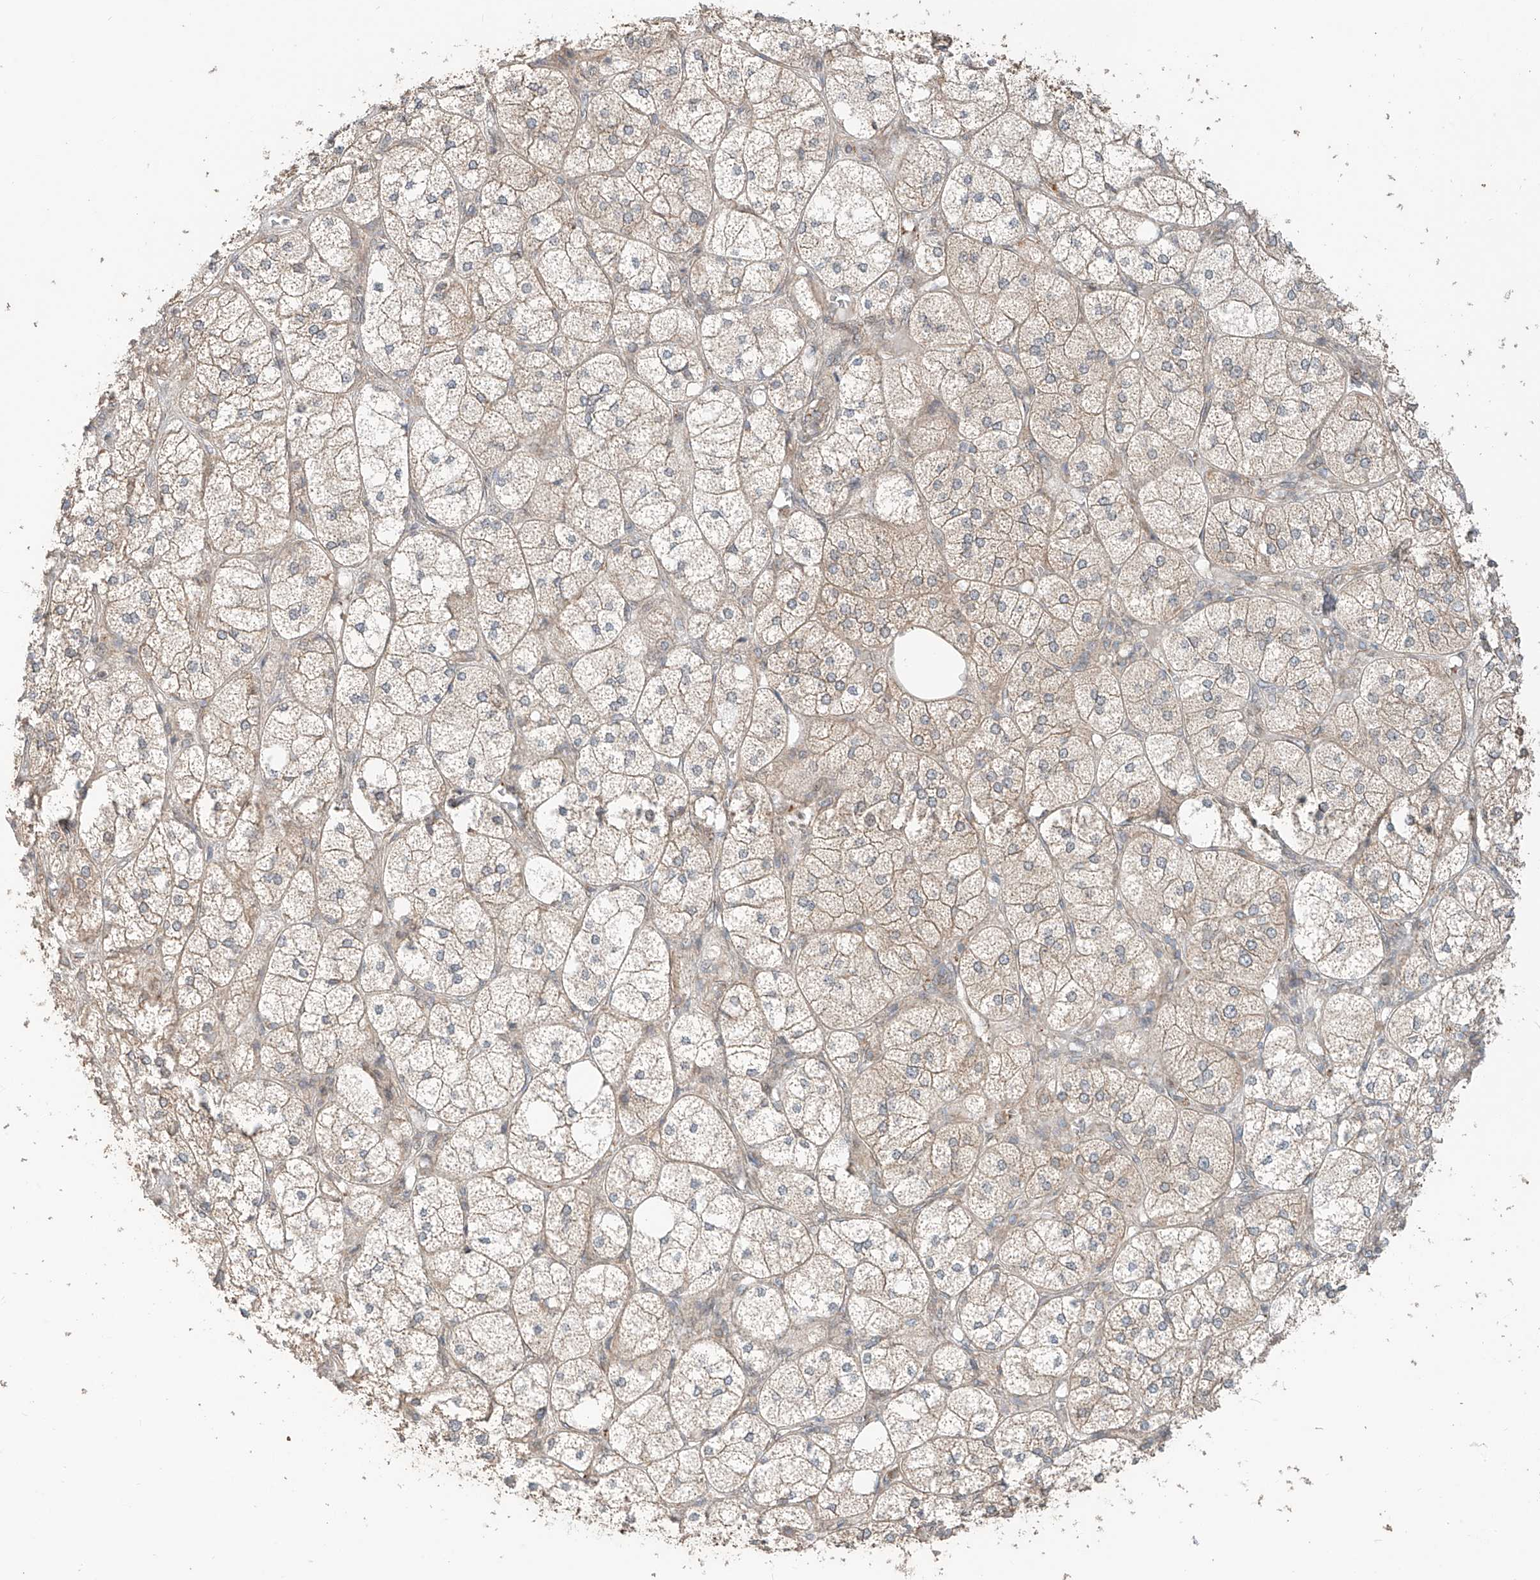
{"staining": {"intensity": "moderate", "quantity": "25%-75%", "location": "cytoplasmic/membranous"}, "tissue": "adrenal gland", "cell_type": "Glandular cells", "image_type": "normal", "snomed": [{"axis": "morphology", "description": "Normal tissue, NOS"}, {"axis": "topography", "description": "Adrenal gland"}], "caption": "The immunohistochemical stain labels moderate cytoplasmic/membranous expression in glandular cells of normal adrenal gland.", "gene": "CEP162", "patient": {"sex": "female", "age": 61}}